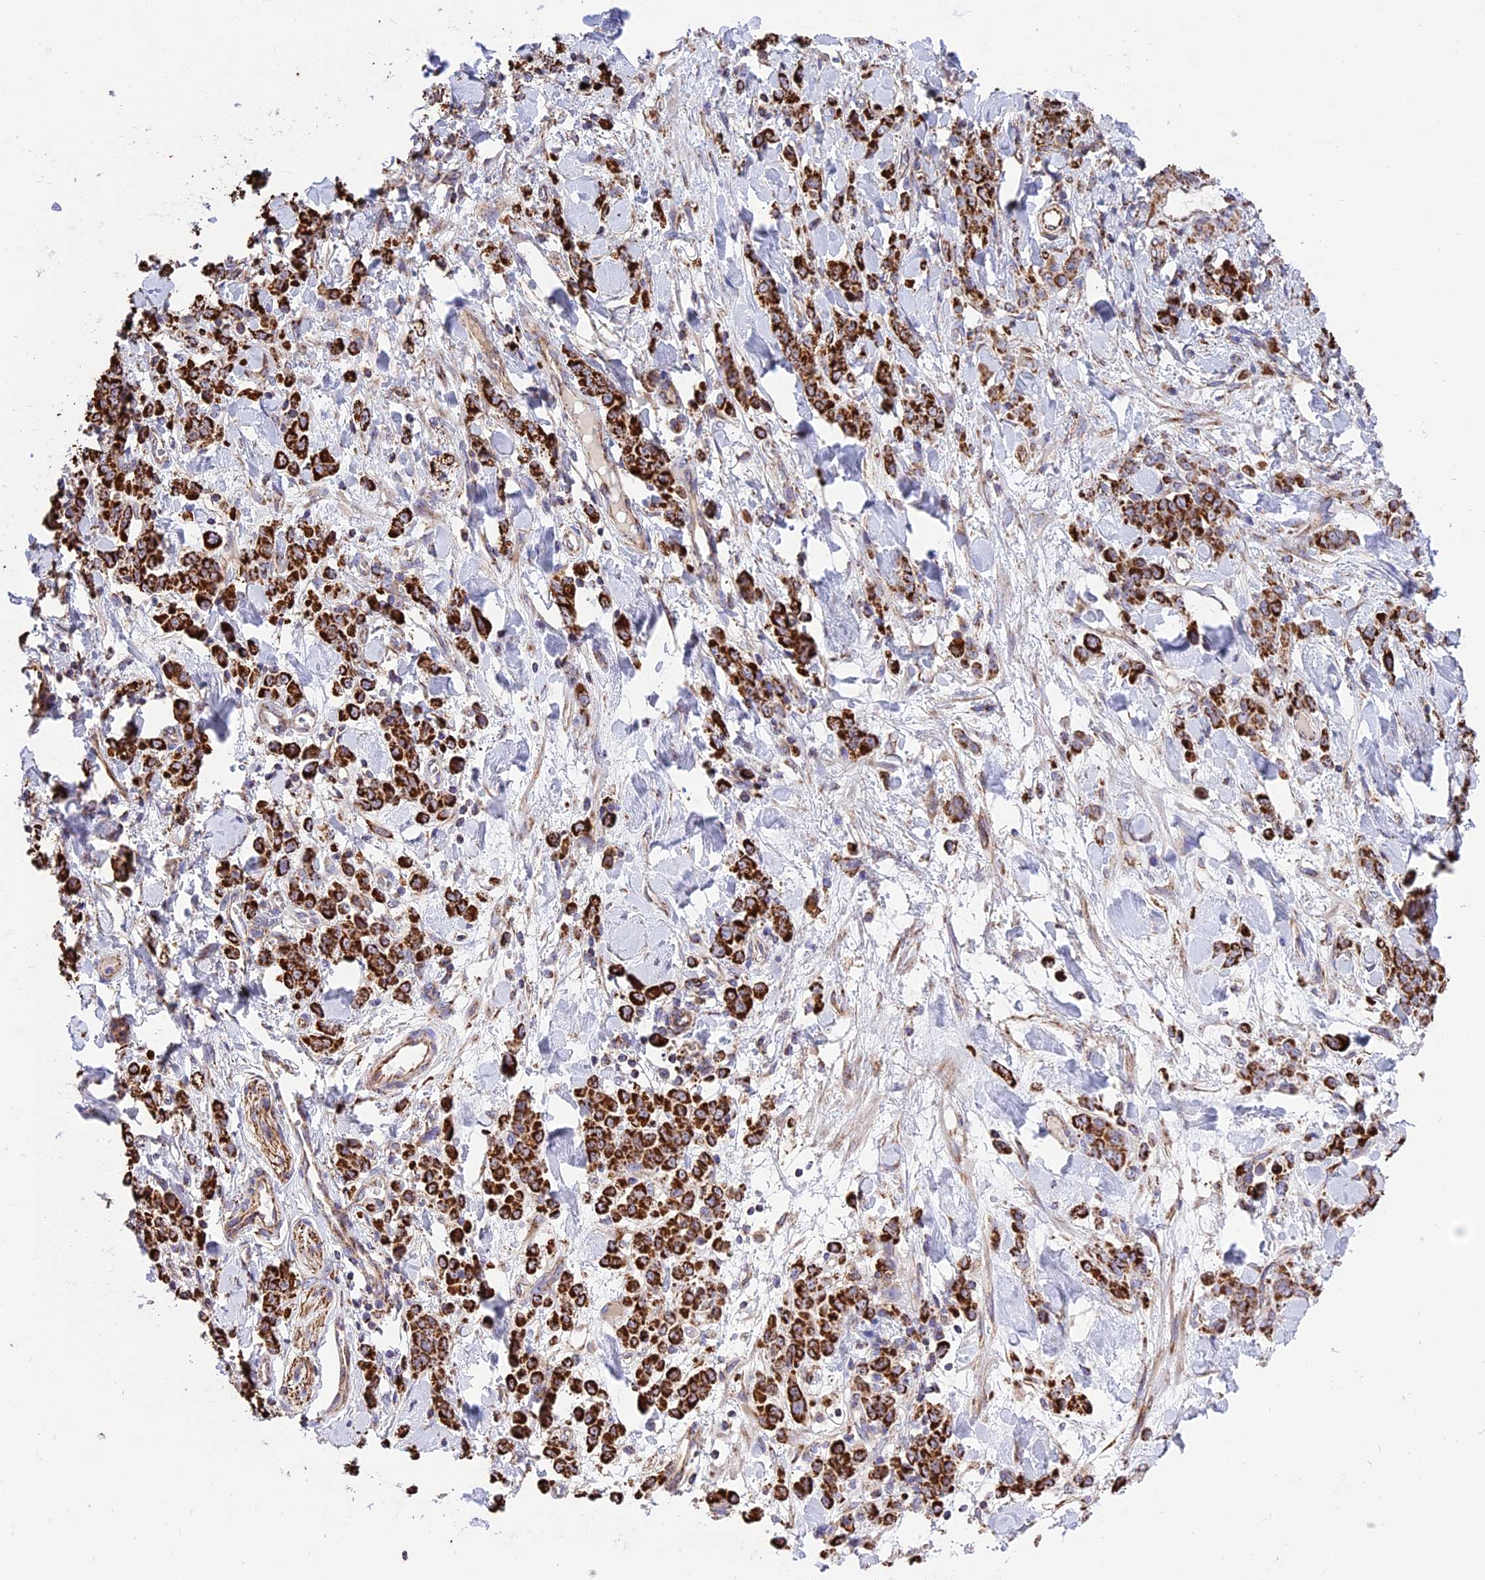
{"staining": {"intensity": "strong", "quantity": ">75%", "location": "cytoplasmic/membranous"}, "tissue": "stomach cancer", "cell_type": "Tumor cells", "image_type": "cancer", "snomed": [{"axis": "morphology", "description": "Normal tissue, NOS"}, {"axis": "morphology", "description": "Adenocarcinoma, NOS"}, {"axis": "topography", "description": "Stomach"}], "caption": "The micrograph displays a brown stain indicating the presence of a protein in the cytoplasmic/membranous of tumor cells in stomach adenocarcinoma. The staining is performed using DAB (3,3'-diaminobenzidine) brown chromogen to label protein expression. The nuclei are counter-stained blue using hematoxylin.", "gene": "TTC4", "patient": {"sex": "male", "age": 82}}